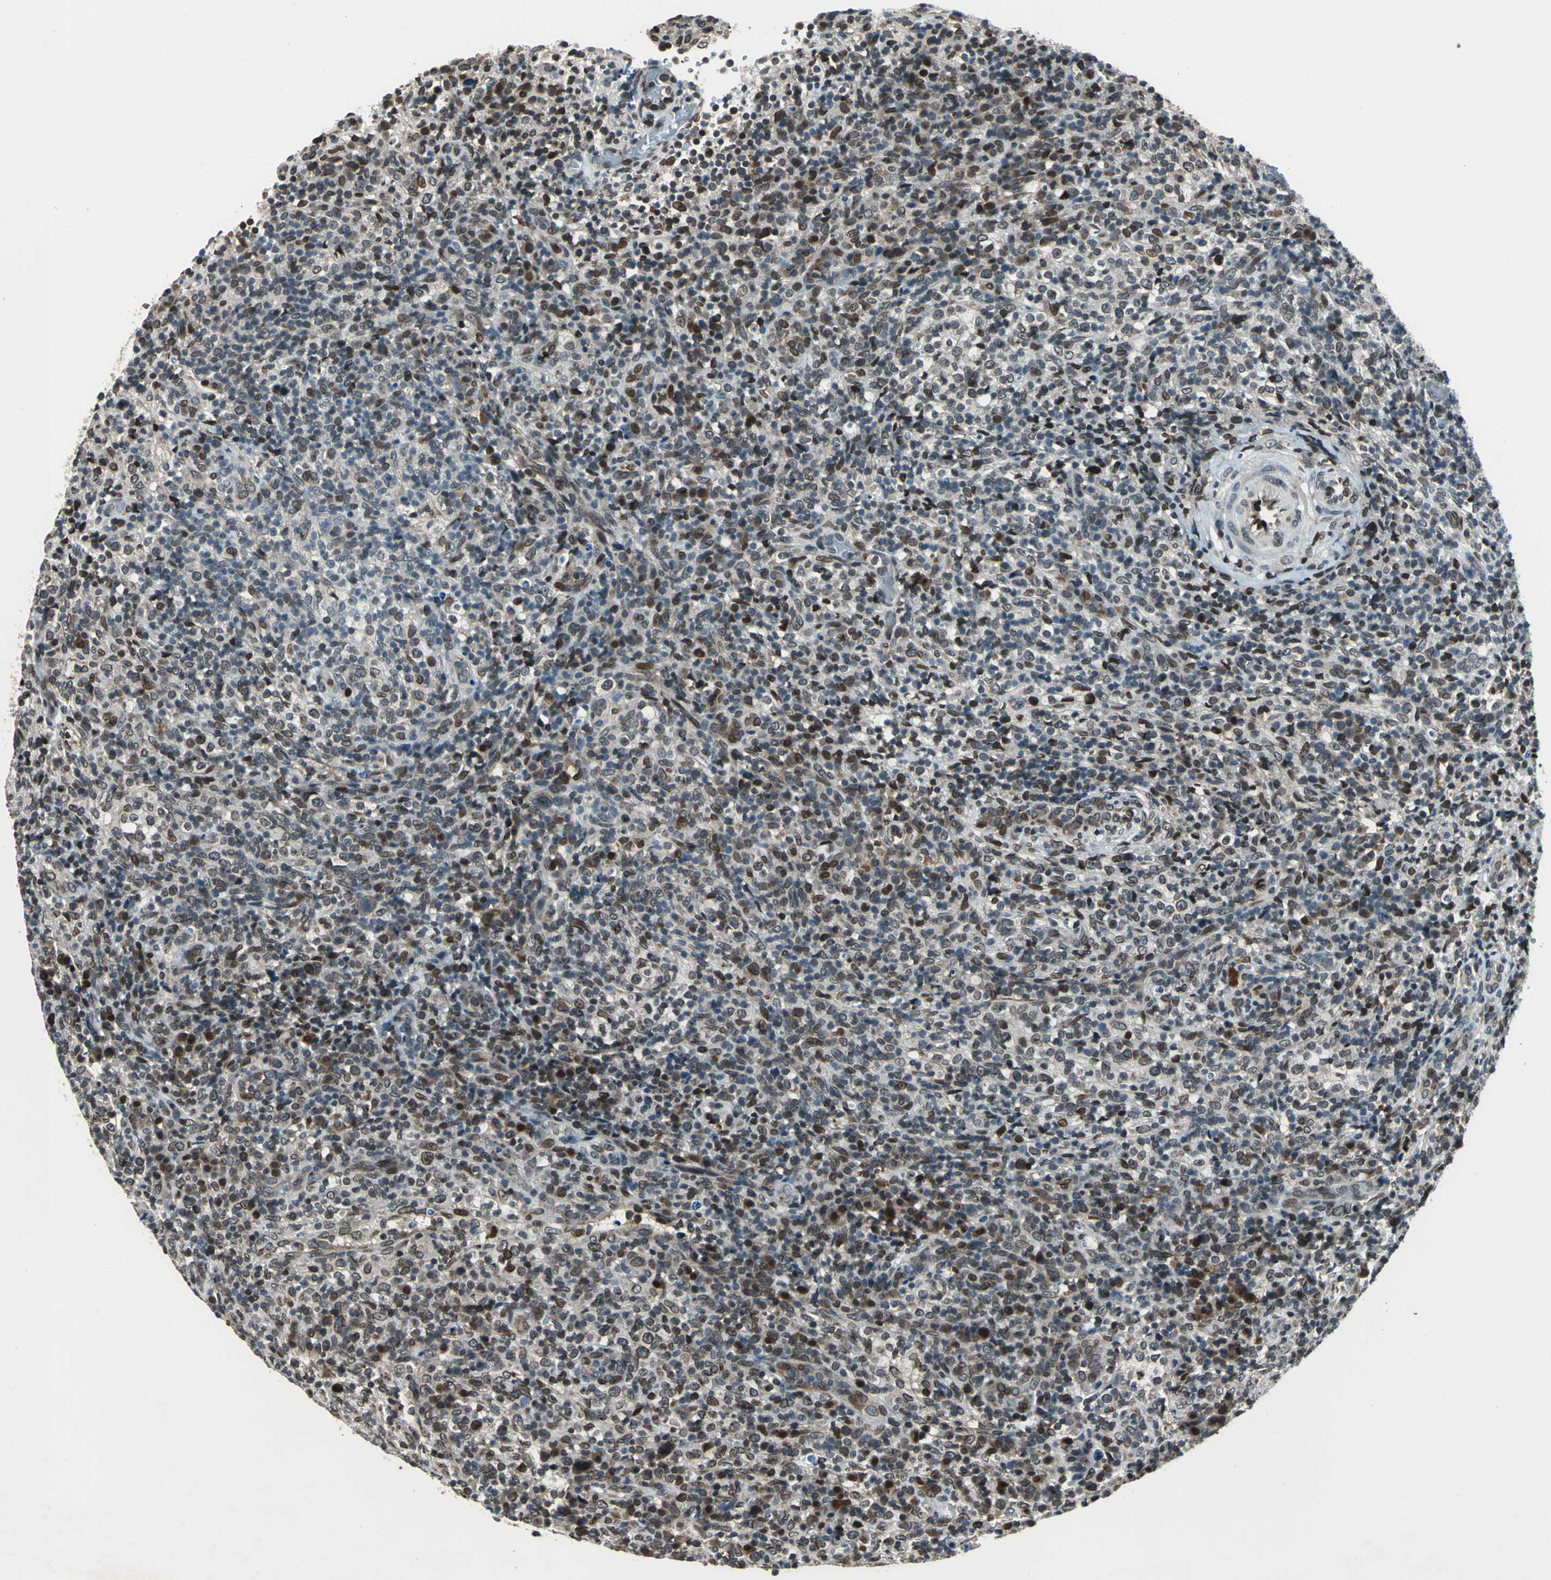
{"staining": {"intensity": "moderate", "quantity": "25%-75%", "location": "cytoplasmic/membranous,nuclear"}, "tissue": "lymphoma", "cell_type": "Tumor cells", "image_type": "cancer", "snomed": [{"axis": "morphology", "description": "Malignant lymphoma, non-Hodgkin's type, High grade"}, {"axis": "topography", "description": "Lymph node"}], "caption": "IHC of human high-grade malignant lymphoma, non-Hodgkin's type exhibits medium levels of moderate cytoplasmic/membranous and nuclear staining in about 25%-75% of tumor cells.", "gene": "BRIP1", "patient": {"sex": "female", "age": 76}}